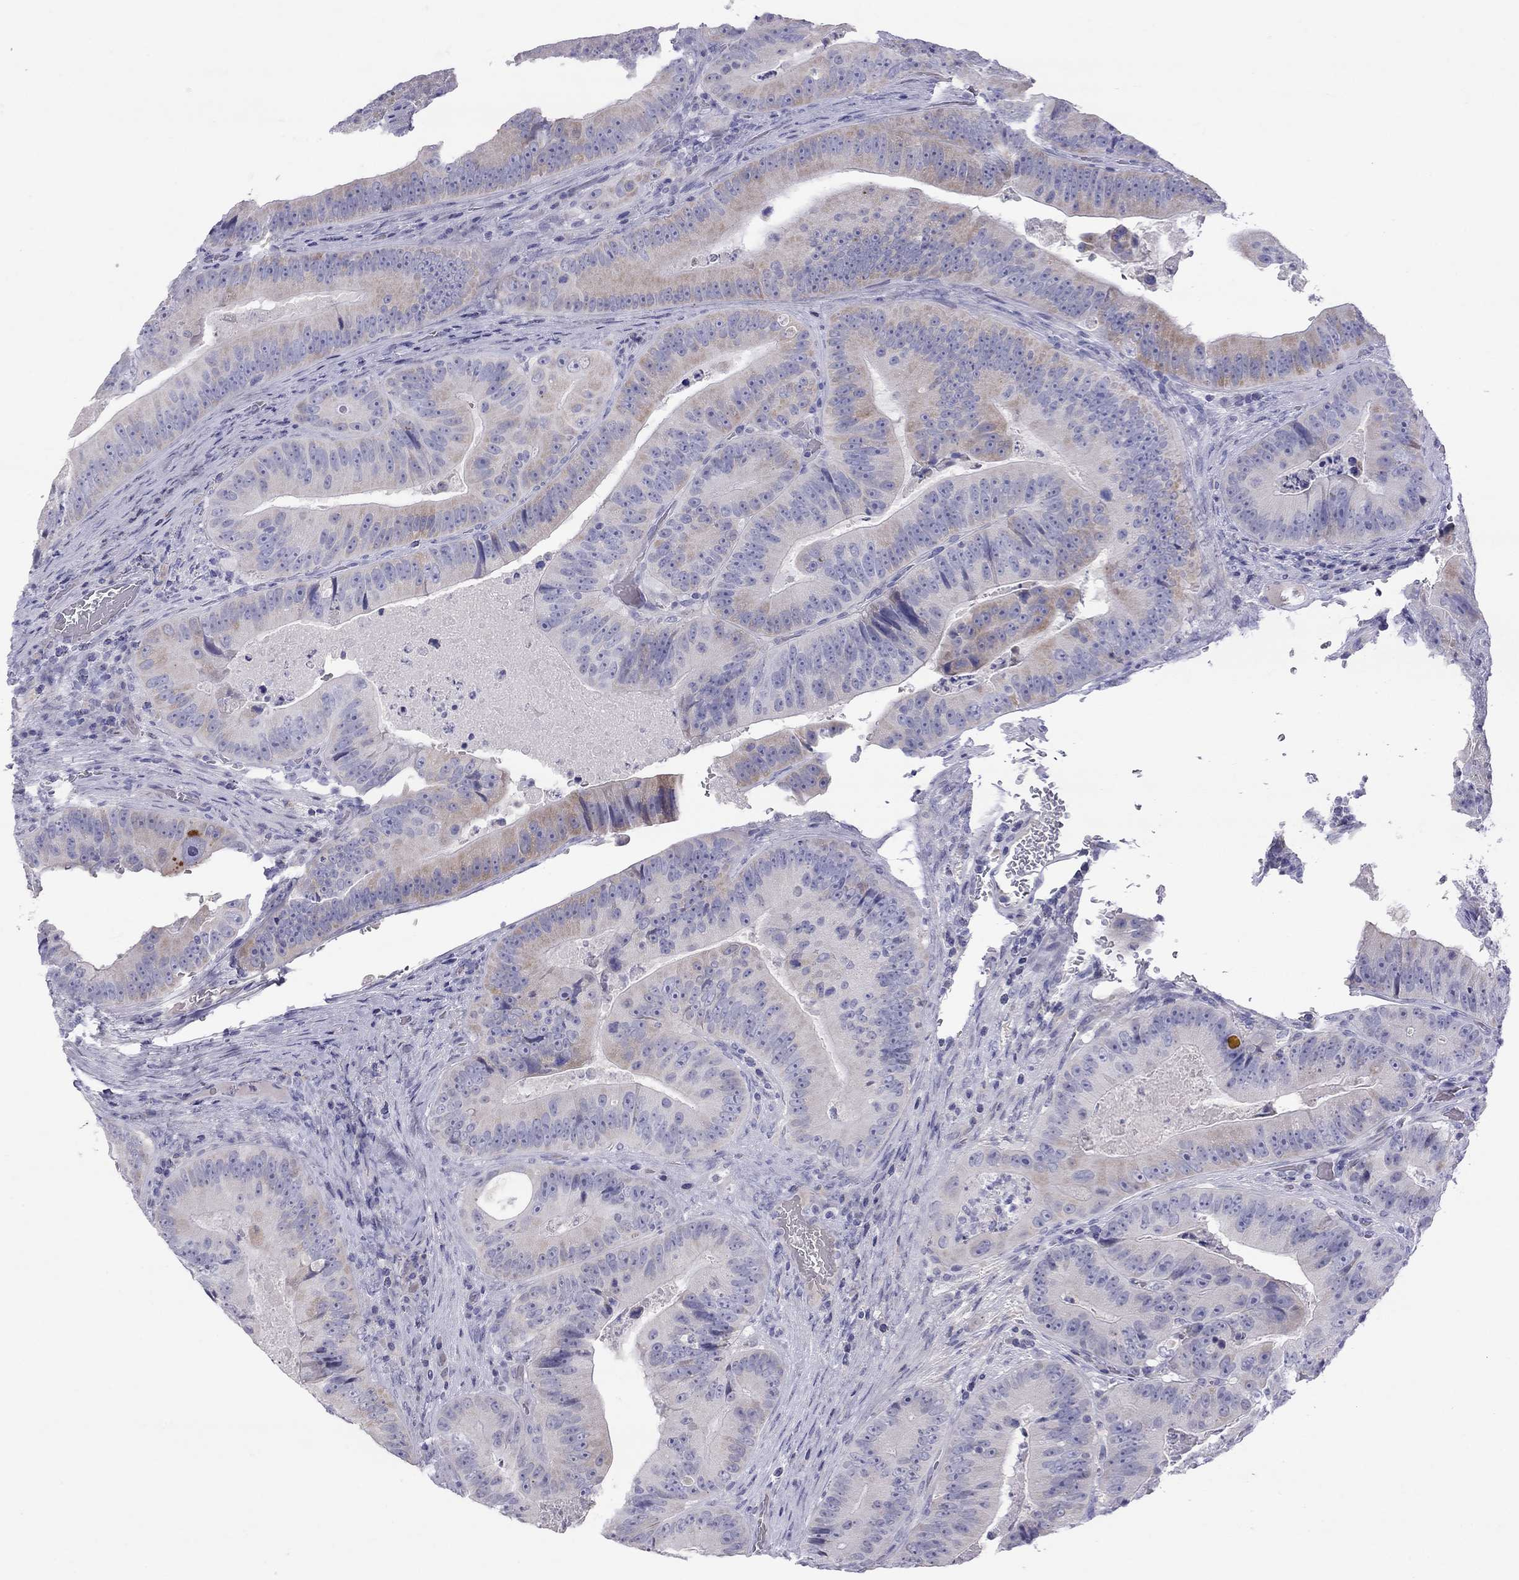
{"staining": {"intensity": "weak", "quantity": "<25%", "location": "cytoplasmic/membranous"}, "tissue": "colorectal cancer", "cell_type": "Tumor cells", "image_type": "cancer", "snomed": [{"axis": "morphology", "description": "Adenocarcinoma, NOS"}, {"axis": "topography", "description": "Colon"}], "caption": "A micrograph of human colorectal cancer is negative for staining in tumor cells. (DAB (3,3'-diaminobenzidine) immunohistochemistry (IHC) visualized using brightfield microscopy, high magnification).", "gene": "MUC16", "patient": {"sex": "female", "age": 86}}